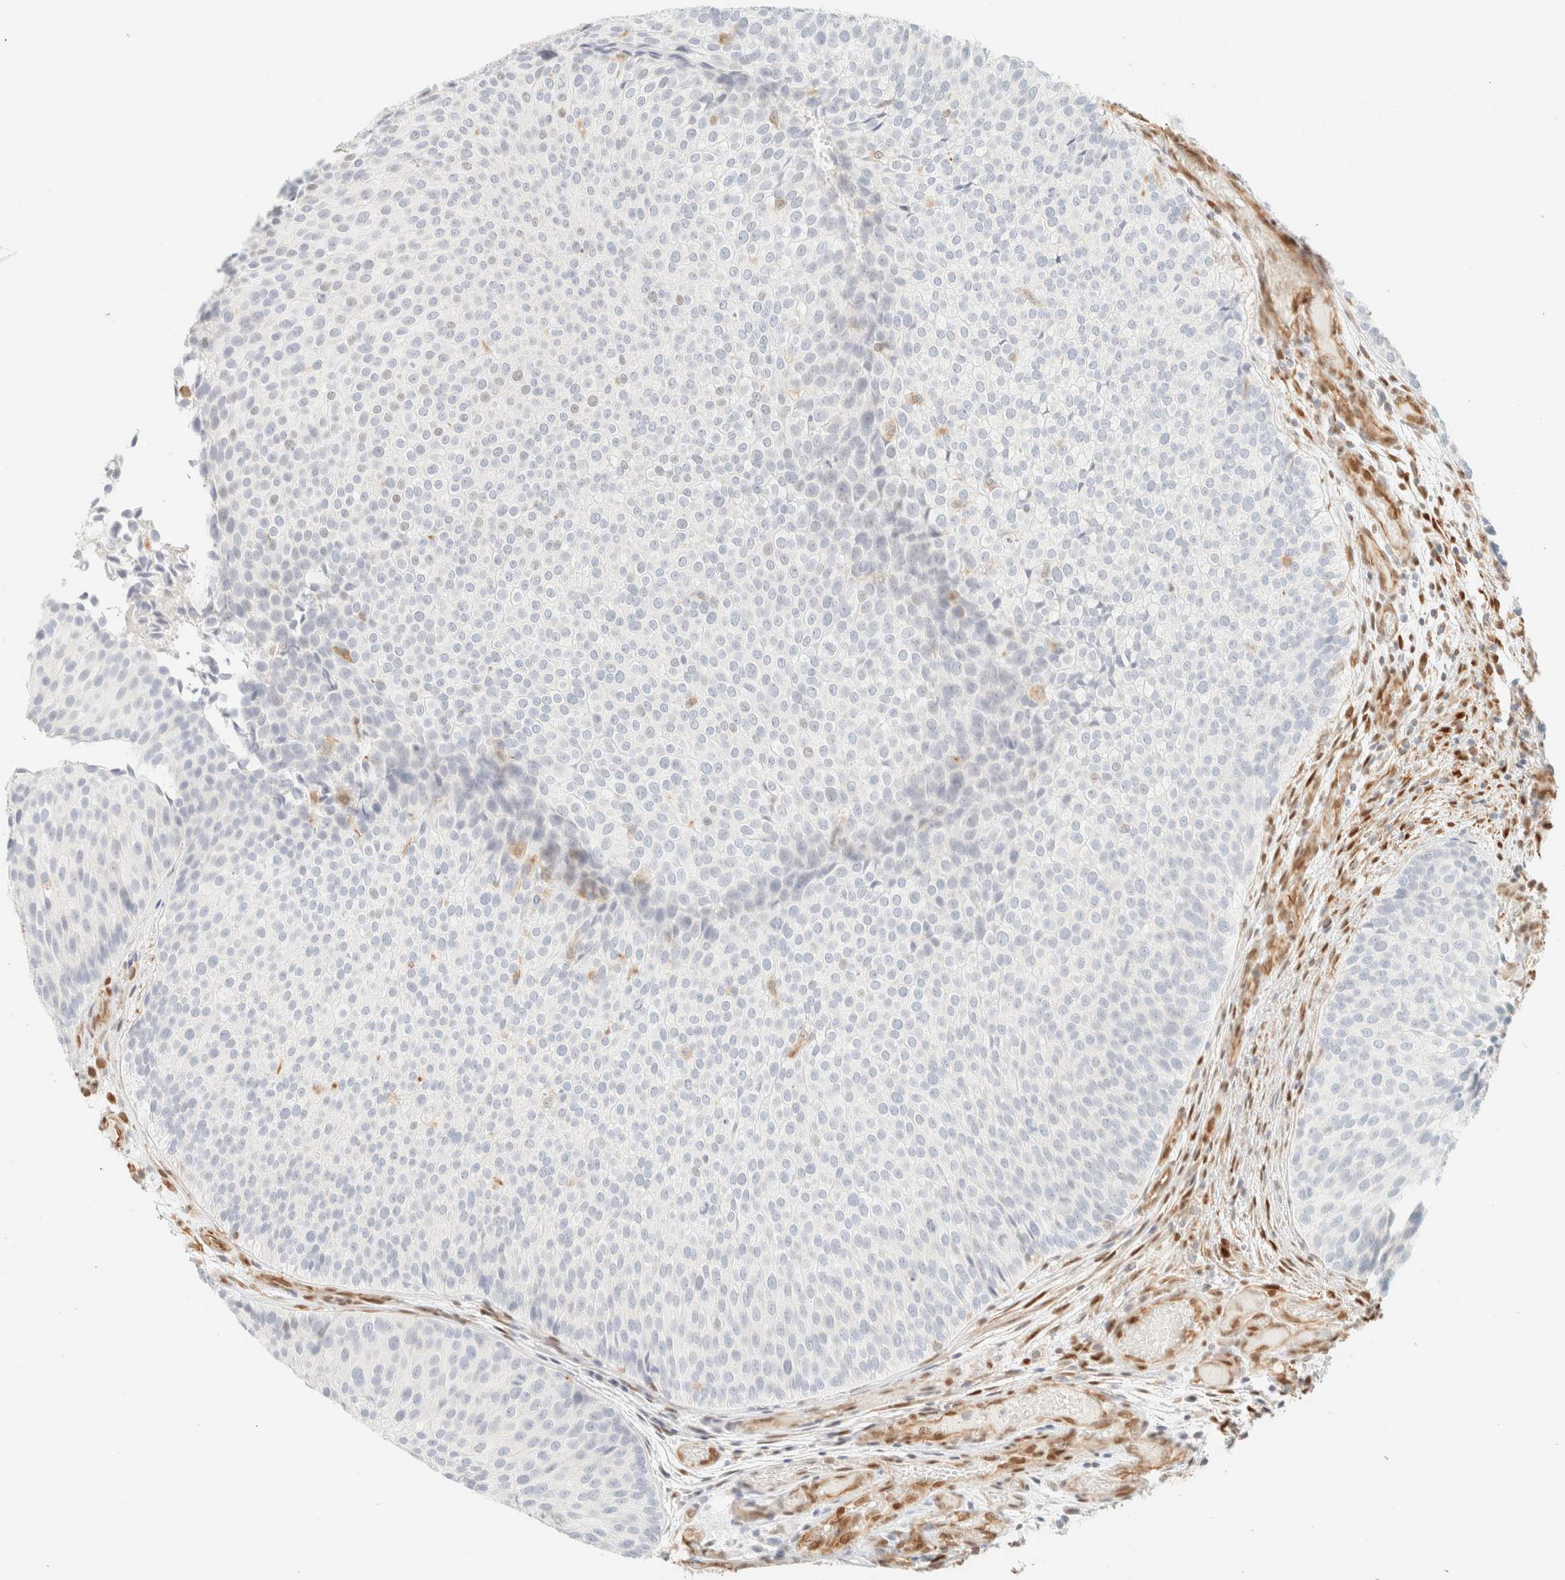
{"staining": {"intensity": "negative", "quantity": "none", "location": "none"}, "tissue": "urothelial cancer", "cell_type": "Tumor cells", "image_type": "cancer", "snomed": [{"axis": "morphology", "description": "Urothelial carcinoma, Low grade"}, {"axis": "topography", "description": "Urinary bladder"}], "caption": "This is a micrograph of immunohistochemistry staining of urothelial carcinoma (low-grade), which shows no positivity in tumor cells.", "gene": "ZSCAN18", "patient": {"sex": "male", "age": 86}}